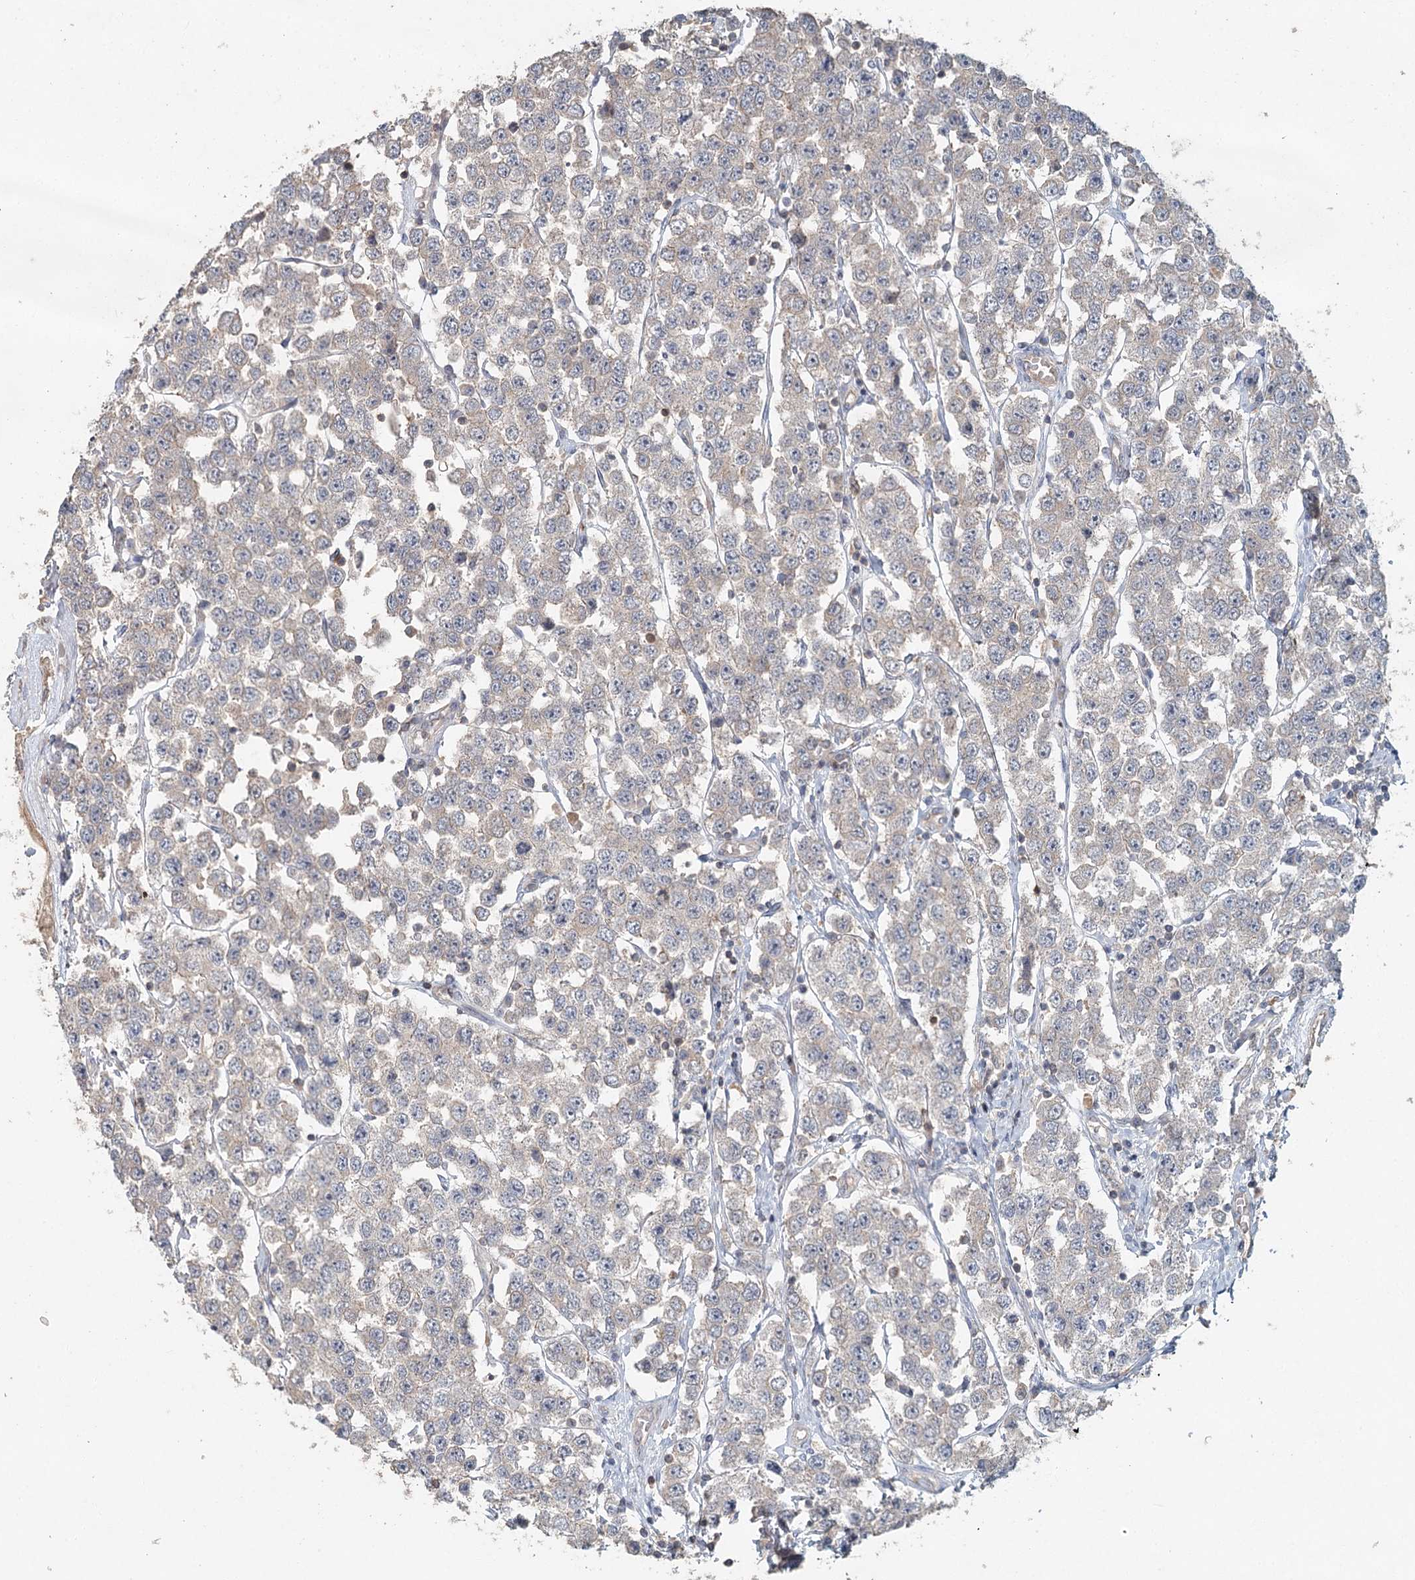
{"staining": {"intensity": "negative", "quantity": "none", "location": "none"}, "tissue": "testis cancer", "cell_type": "Tumor cells", "image_type": "cancer", "snomed": [{"axis": "morphology", "description": "Seminoma, NOS"}, {"axis": "topography", "description": "Testis"}], "caption": "Testis cancer (seminoma) was stained to show a protein in brown. There is no significant staining in tumor cells.", "gene": "ADK", "patient": {"sex": "male", "age": 28}}